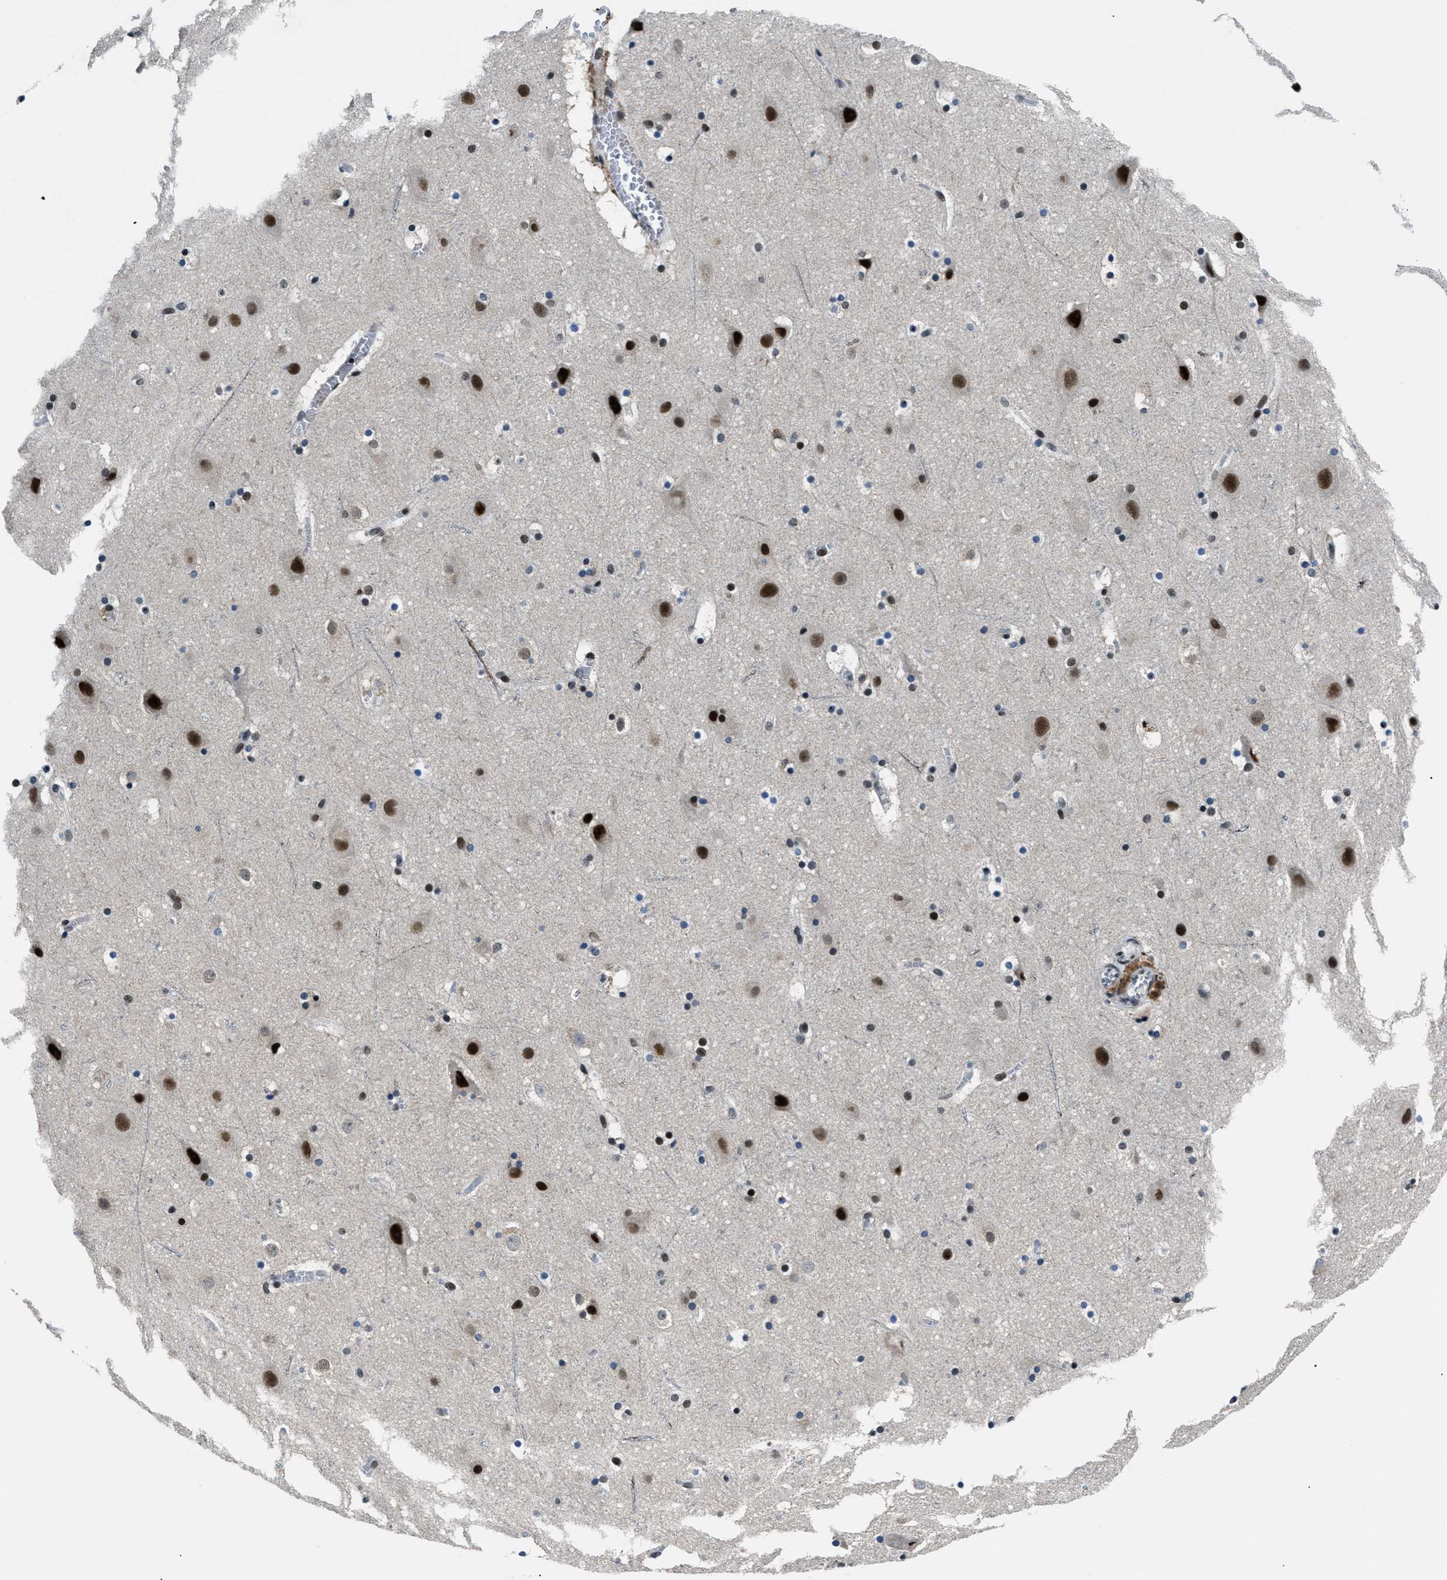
{"staining": {"intensity": "moderate", "quantity": ">75%", "location": "nuclear"}, "tissue": "cerebral cortex", "cell_type": "Endothelial cells", "image_type": "normal", "snomed": [{"axis": "morphology", "description": "Normal tissue, NOS"}, {"axis": "topography", "description": "Cerebral cortex"}], "caption": "IHC photomicrograph of normal cerebral cortex stained for a protein (brown), which demonstrates medium levels of moderate nuclear staining in about >75% of endothelial cells.", "gene": "SMARCB1", "patient": {"sex": "male", "age": 45}}